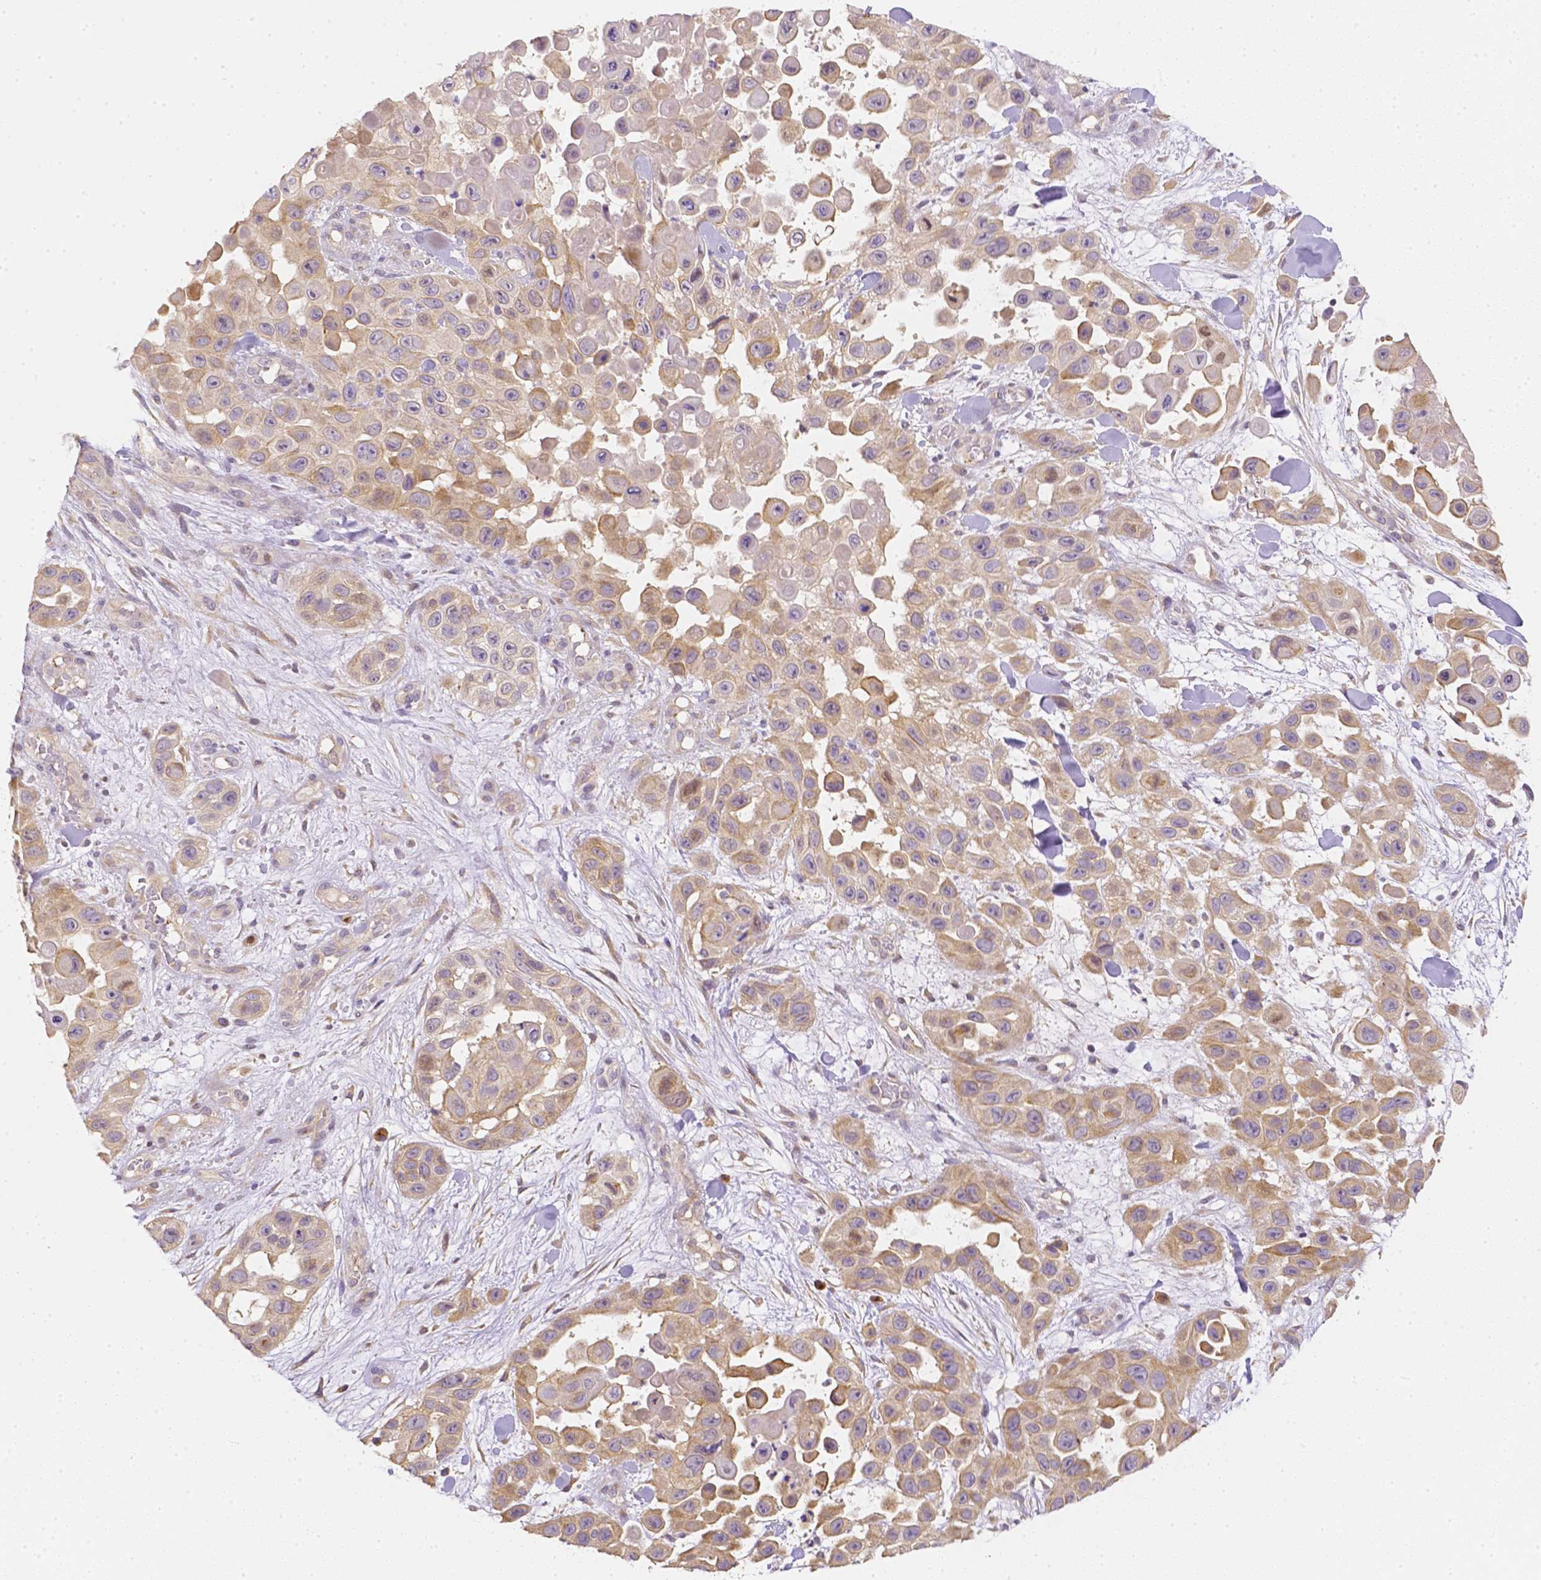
{"staining": {"intensity": "weak", "quantity": "25%-75%", "location": "cytoplasmic/membranous"}, "tissue": "skin cancer", "cell_type": "Tumor cells", "image_type": "cancer", "snomed": [{"axis": "morphology", "description": "Squamous cell carcinoma, NOS"}, {"axis": "topography", "description": "Skin"}], "caption": "IHC micrograph of skin squamous cell carcinoma stained for a protein (brown), which shows low levels of weak cytoplasmic/membranous staining in approximately 25%-75% of tumor cells.", "gene": "C10orf67", "patient": {"sex": "male", "age": 81}}